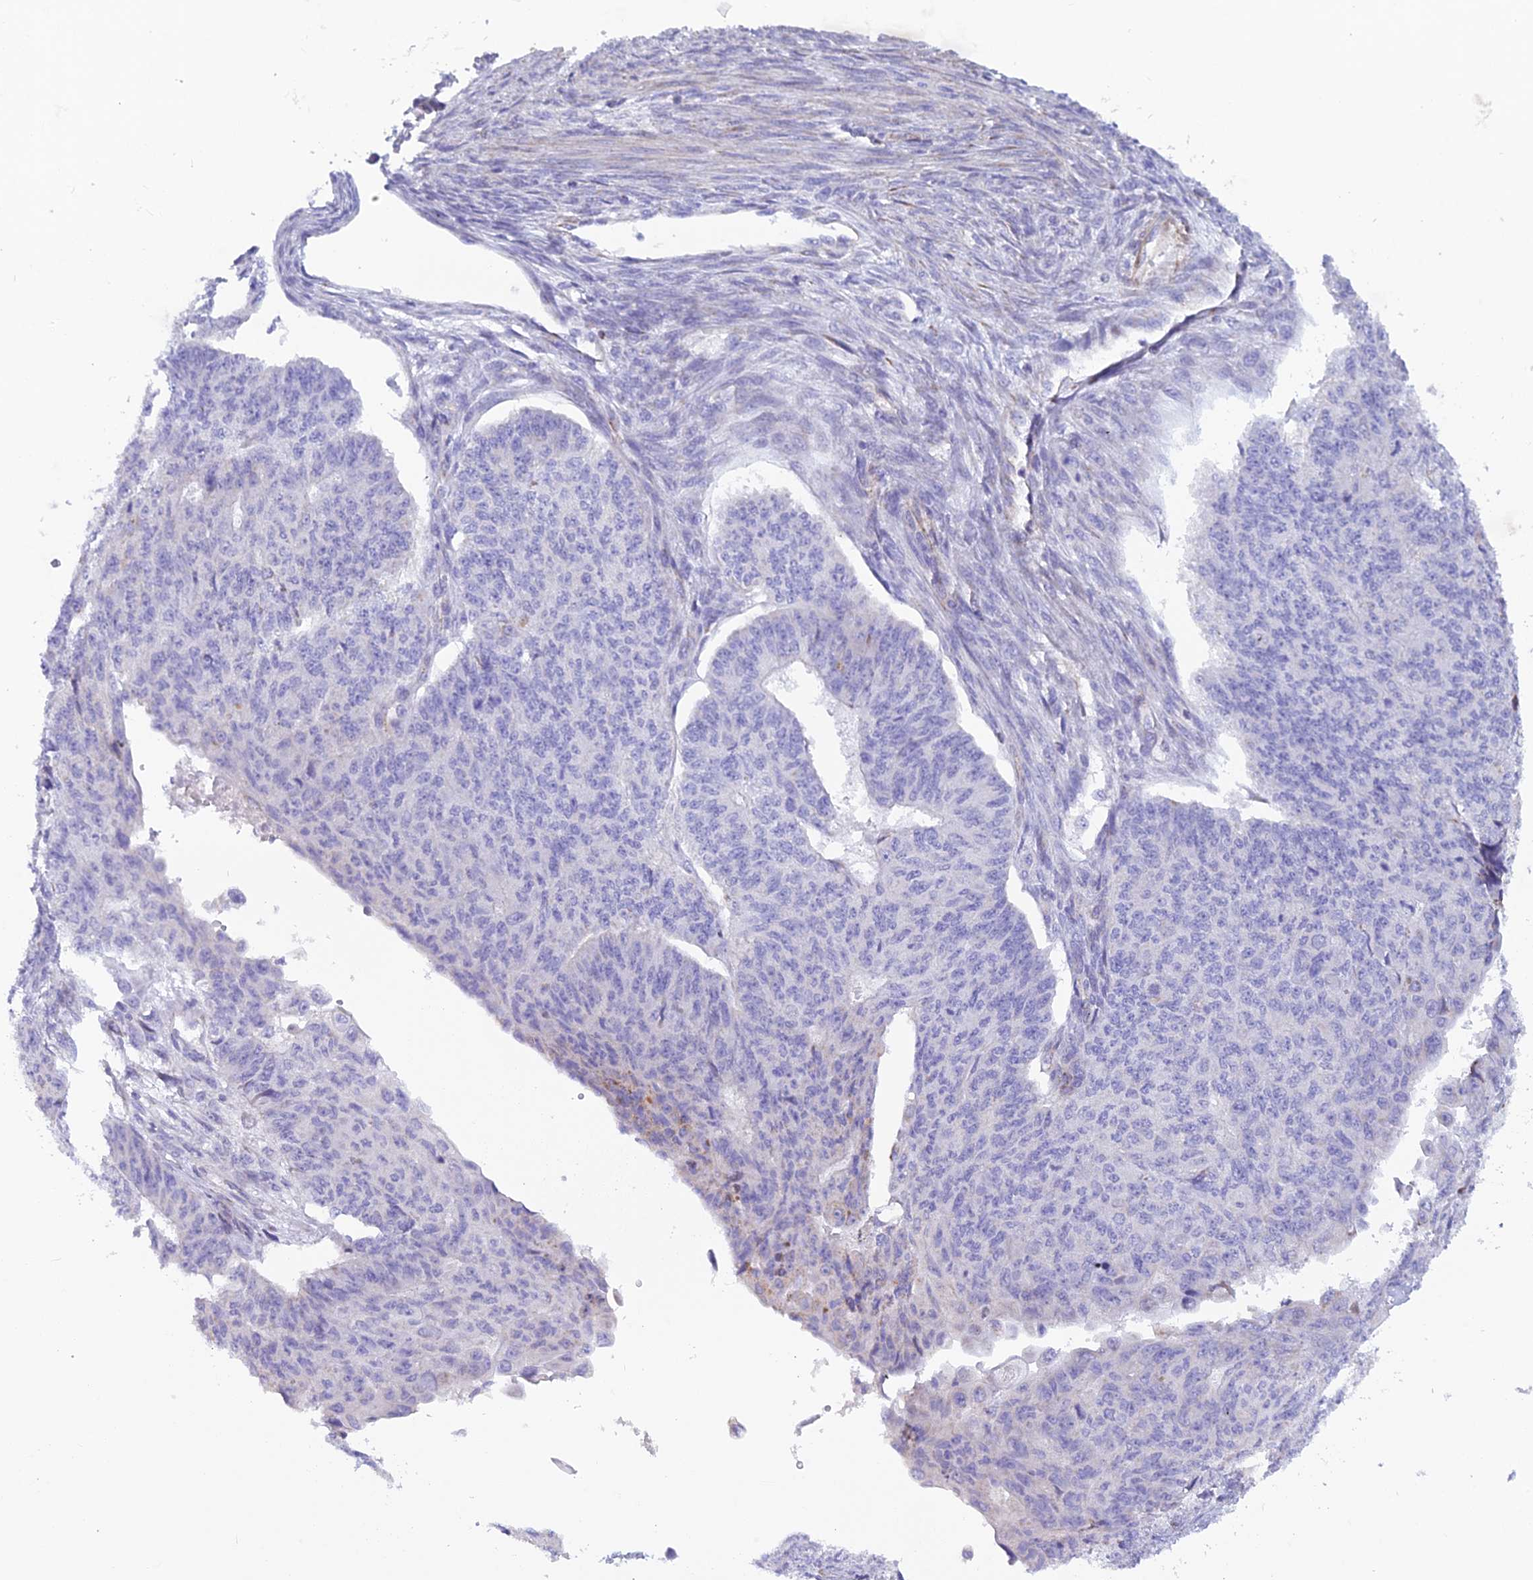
{"staining": {"intensity": "negative", "quantity": "none", "location": "none"}, "tissue": "endometrial cancer", "cell_type": "Tumor cells", "image_type": "cancer", "snomed": [{"axis": "morphology", "description": "Adenocarcinoma, NOS"}, {"axis": "topography", "description": "Endometrium"}], "caption": "Image shows no protein staining in tumor cells of endometrial adenocarcinoma tissue.", "gene": "POMGNT1", "patient": {"sex": "female", "age": 32}}